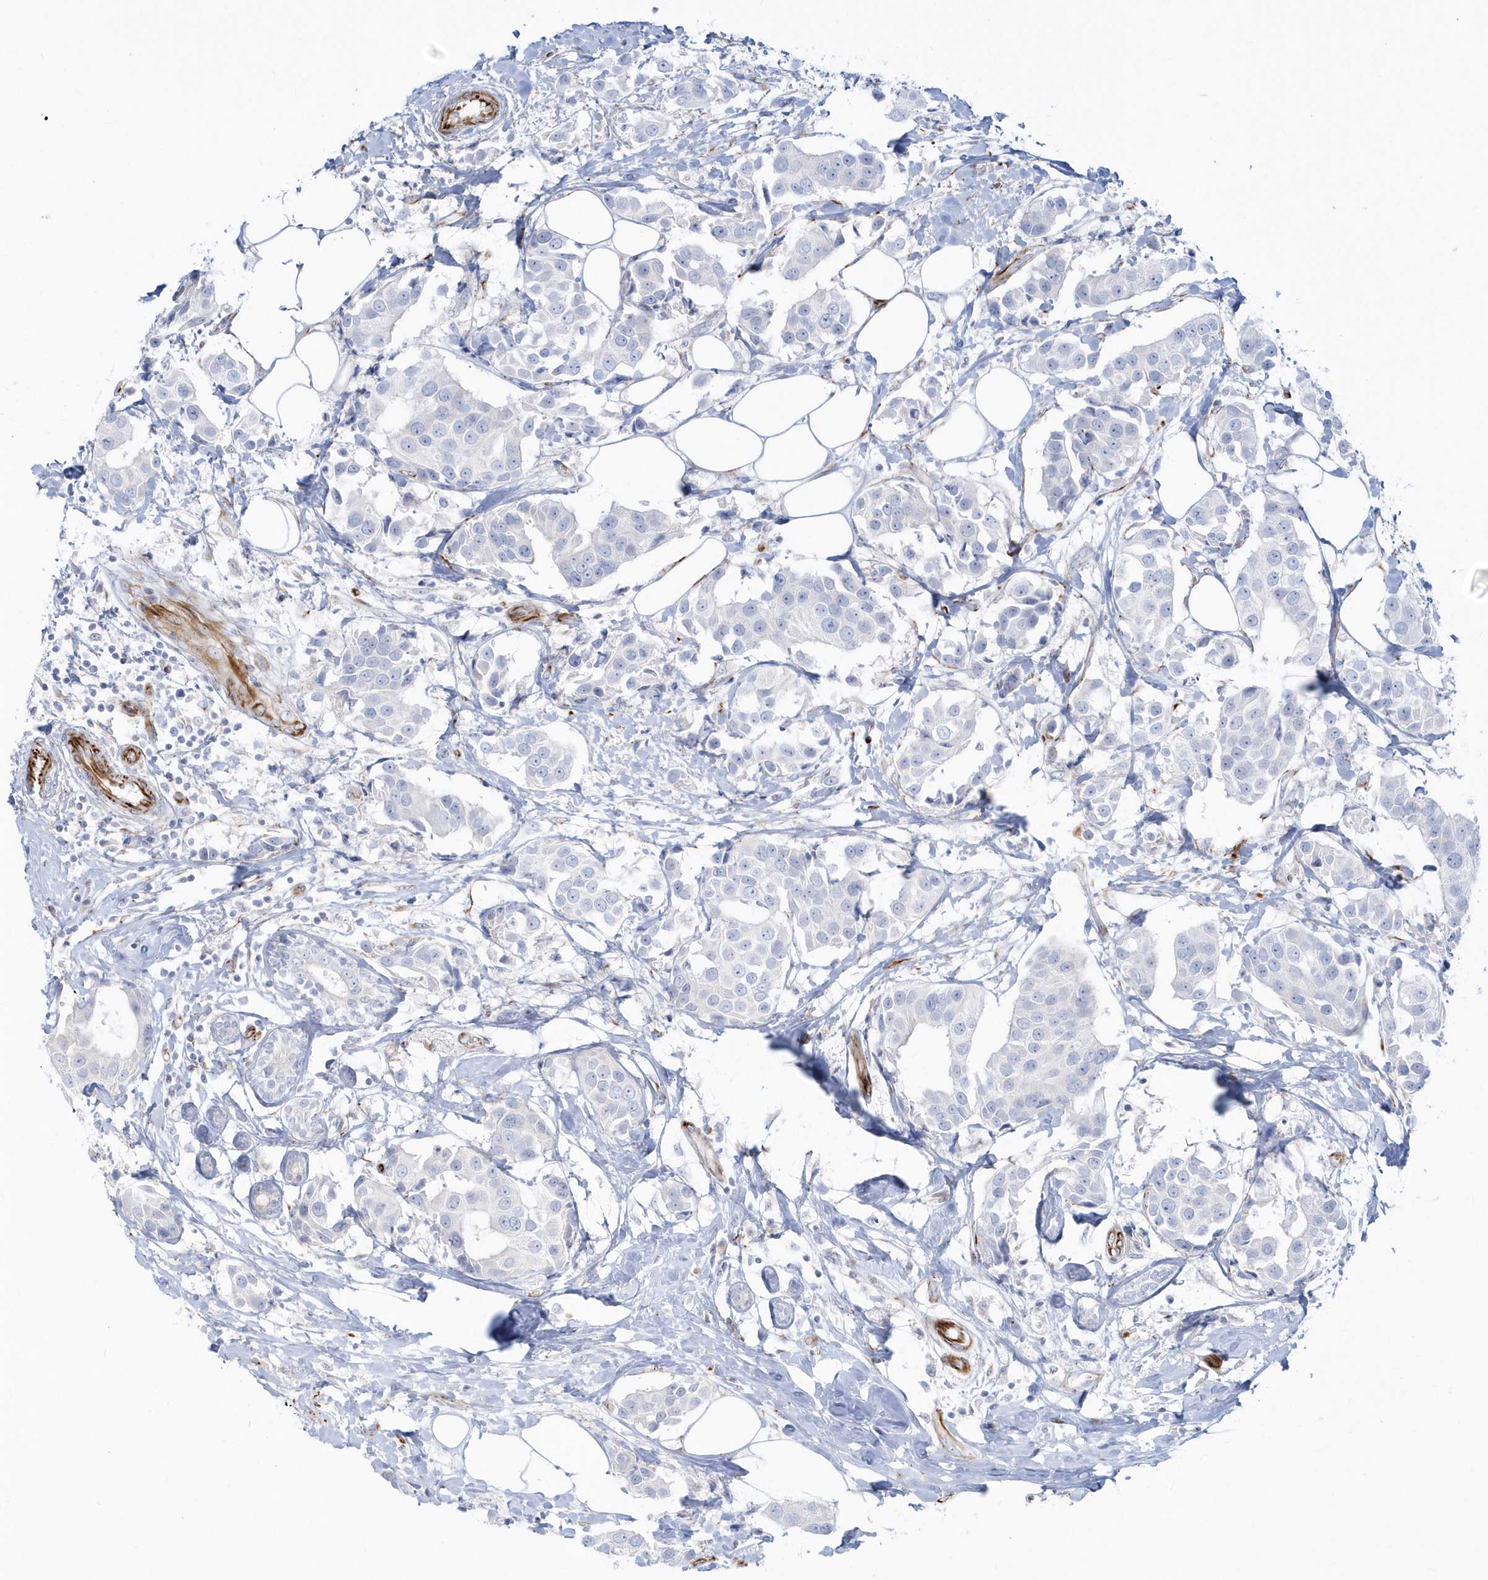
{"staining": {"intensity": "negative", "quantity": "none", "location": "none"}, "tissue": "breast cancer", "cell_type": "Tumor cells", "image_type": "cancer", "snomed": [{"axis": "morphology", "description": "Normal tissue, NOS"}, {"axis": "morphology", "description": "Duct carcinoma"}, {"axis": "topography", "description": "Breast"}], "caption": "The immunohistochemistry (IHC) histopathology image has no significant positivity in tumor cells of breast infiltrating ductal carcinoma tissue.", "gene": "PPIL6", "patient": {"sex": "female", "age": 39}}